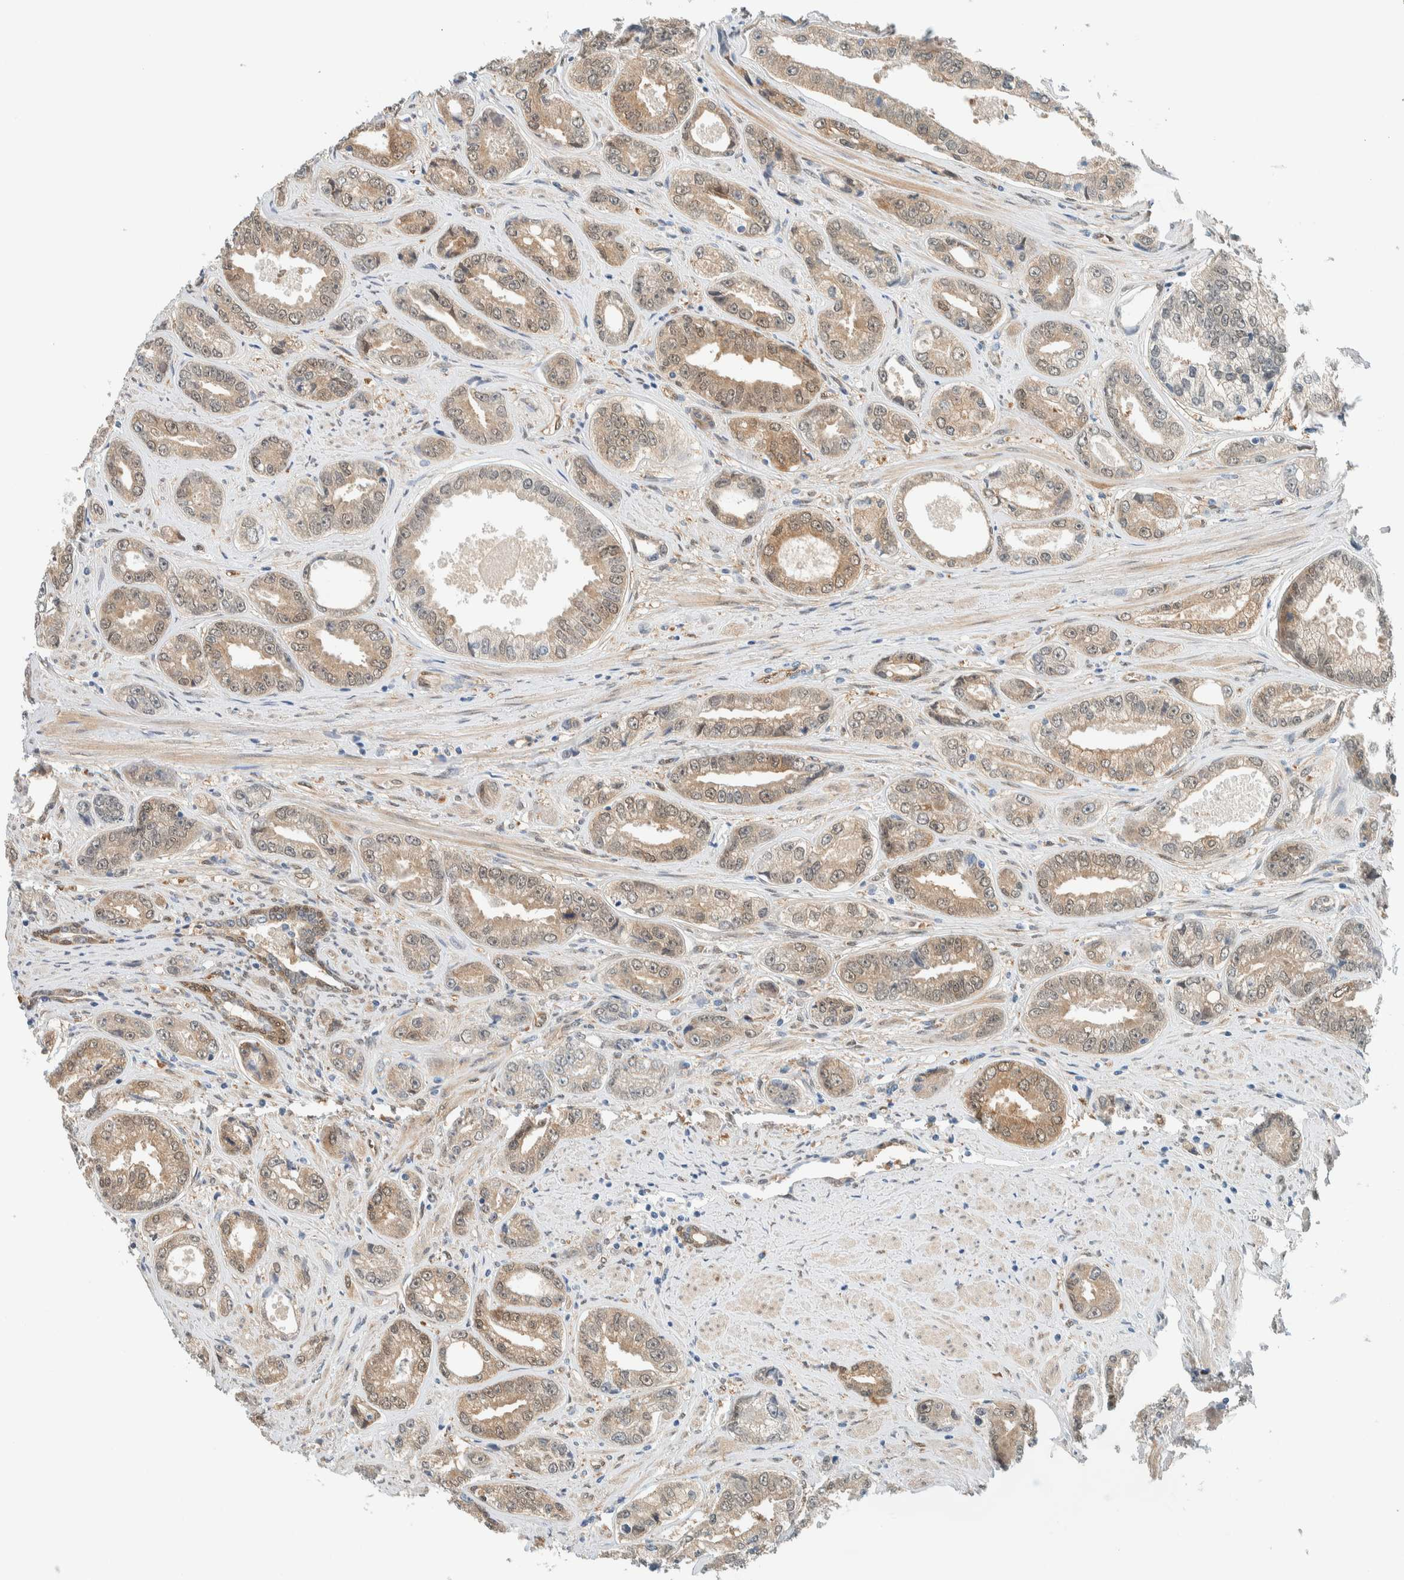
{"staining": {"intensity": "moderate", "quantity": ">75%", "location": "cytoplasmic/membranous,nuclear"}, "tissue": "prostate cancer", "cell_type": "Tumor cells", "image_type": "cancer", "snomed": [{"axis": "morphology", "description": "Adenocarcinoma, High grade"}, {"axis": "topography", "description": "Prostate"}], "caption": "The micrograph shows staining of adenocarcinoma (high-grade) (prostate), revealing moderate cytoplasmic/membranous and nuclear protein expression (brown color) within tumor cells.", "gene": "NXN", "patient": {"sex": "male", "age": 61}}